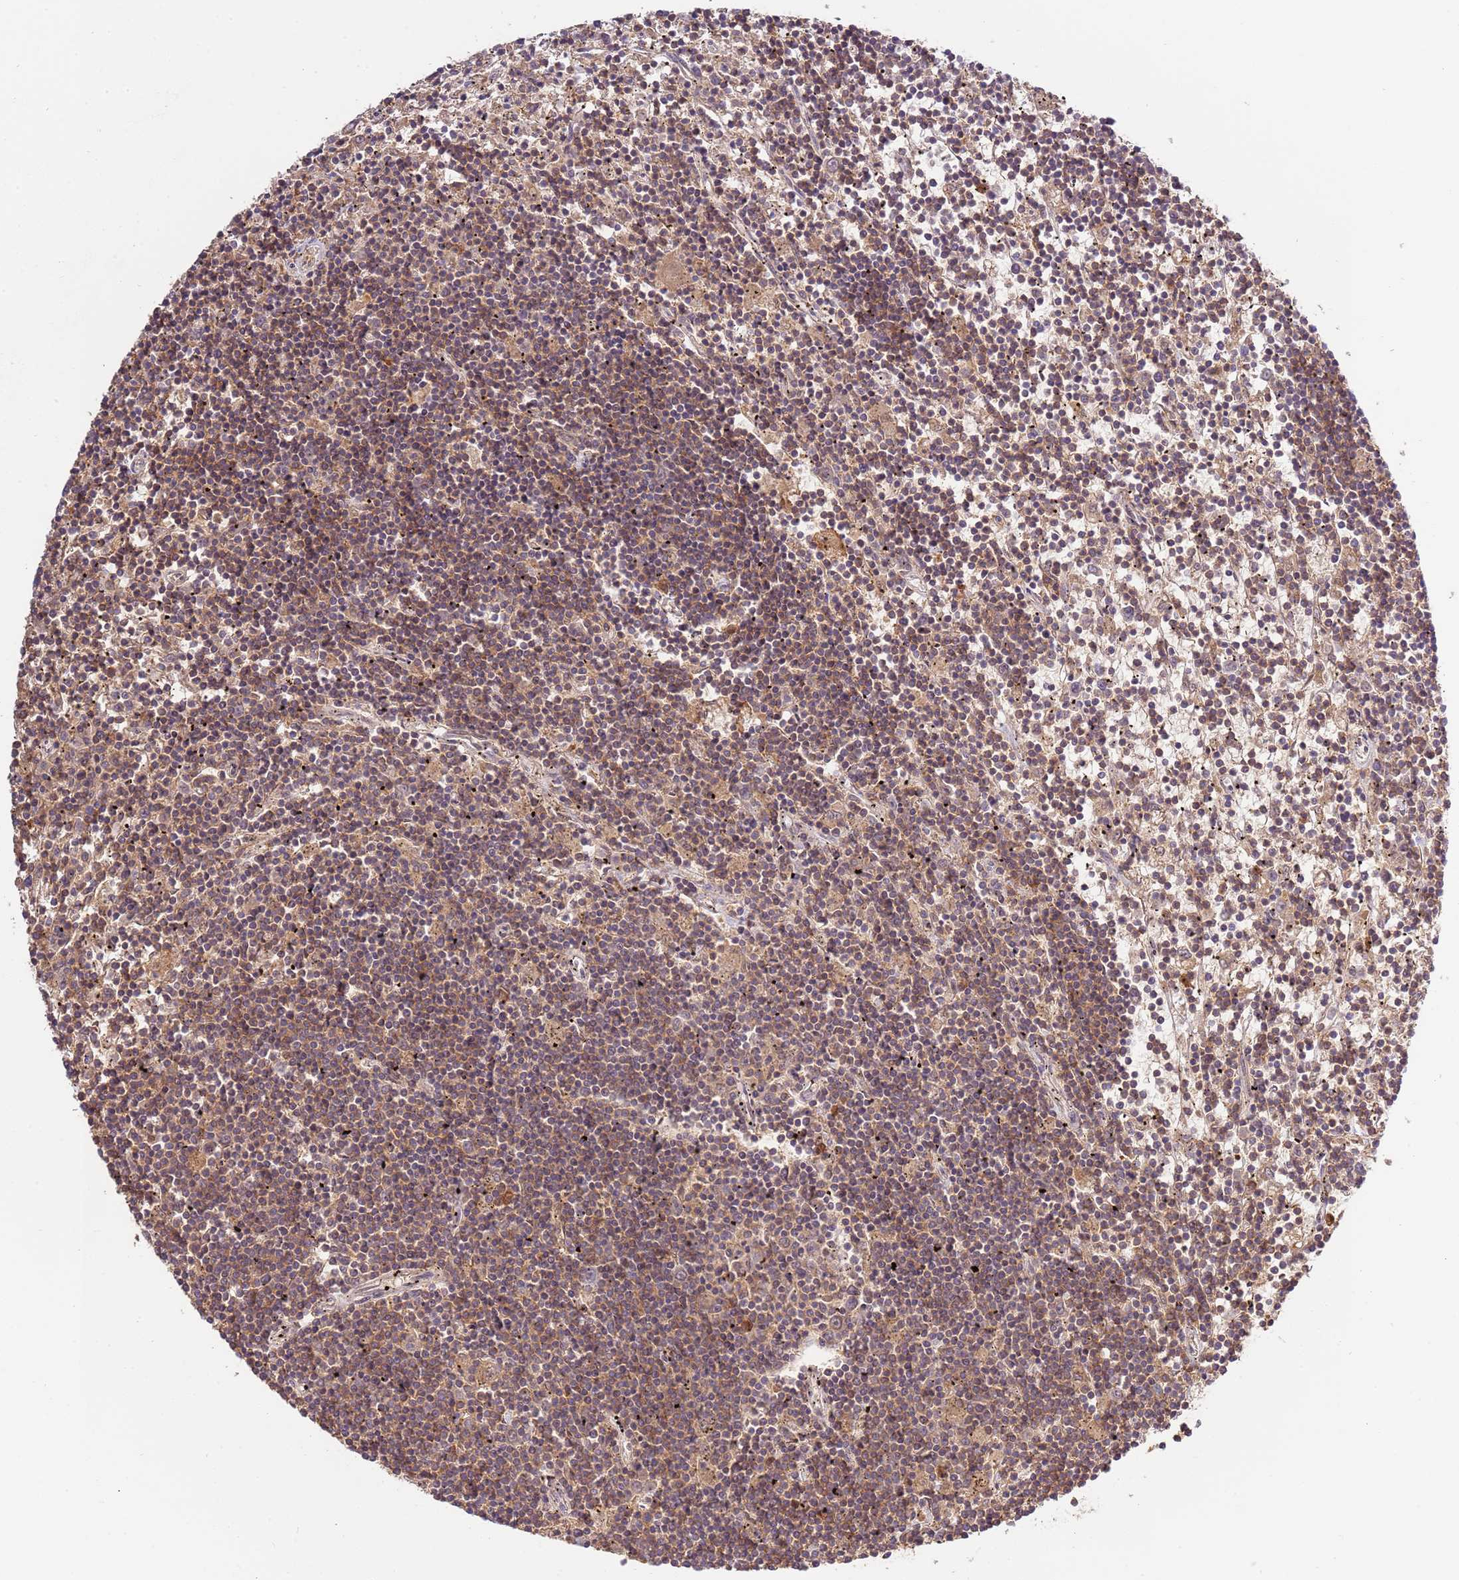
{"staining": {"intensity": "moderate", "quantity": ">75%", "location": "cytoplasmic/membranous"}, "tissue": "lymphoma", "cell_type": "Tumor cells", "image_type": "cancer", "snomed": [{"axis": "morphology", "description": "Malignant lymphoma, non-Hodgkin's type, Low grade"}, {"axis": "topography", "description": "Spleen"}], "caption": "This is a photomicrograph of IHC staining of low-grade malignant lymphoma, non-Hodgkin's type, which shows moderate staining in the cytoplasmic/membranous of tumor cells.", "gene": "ZNF624", "patient": {"sex": "male", "age": 76}}